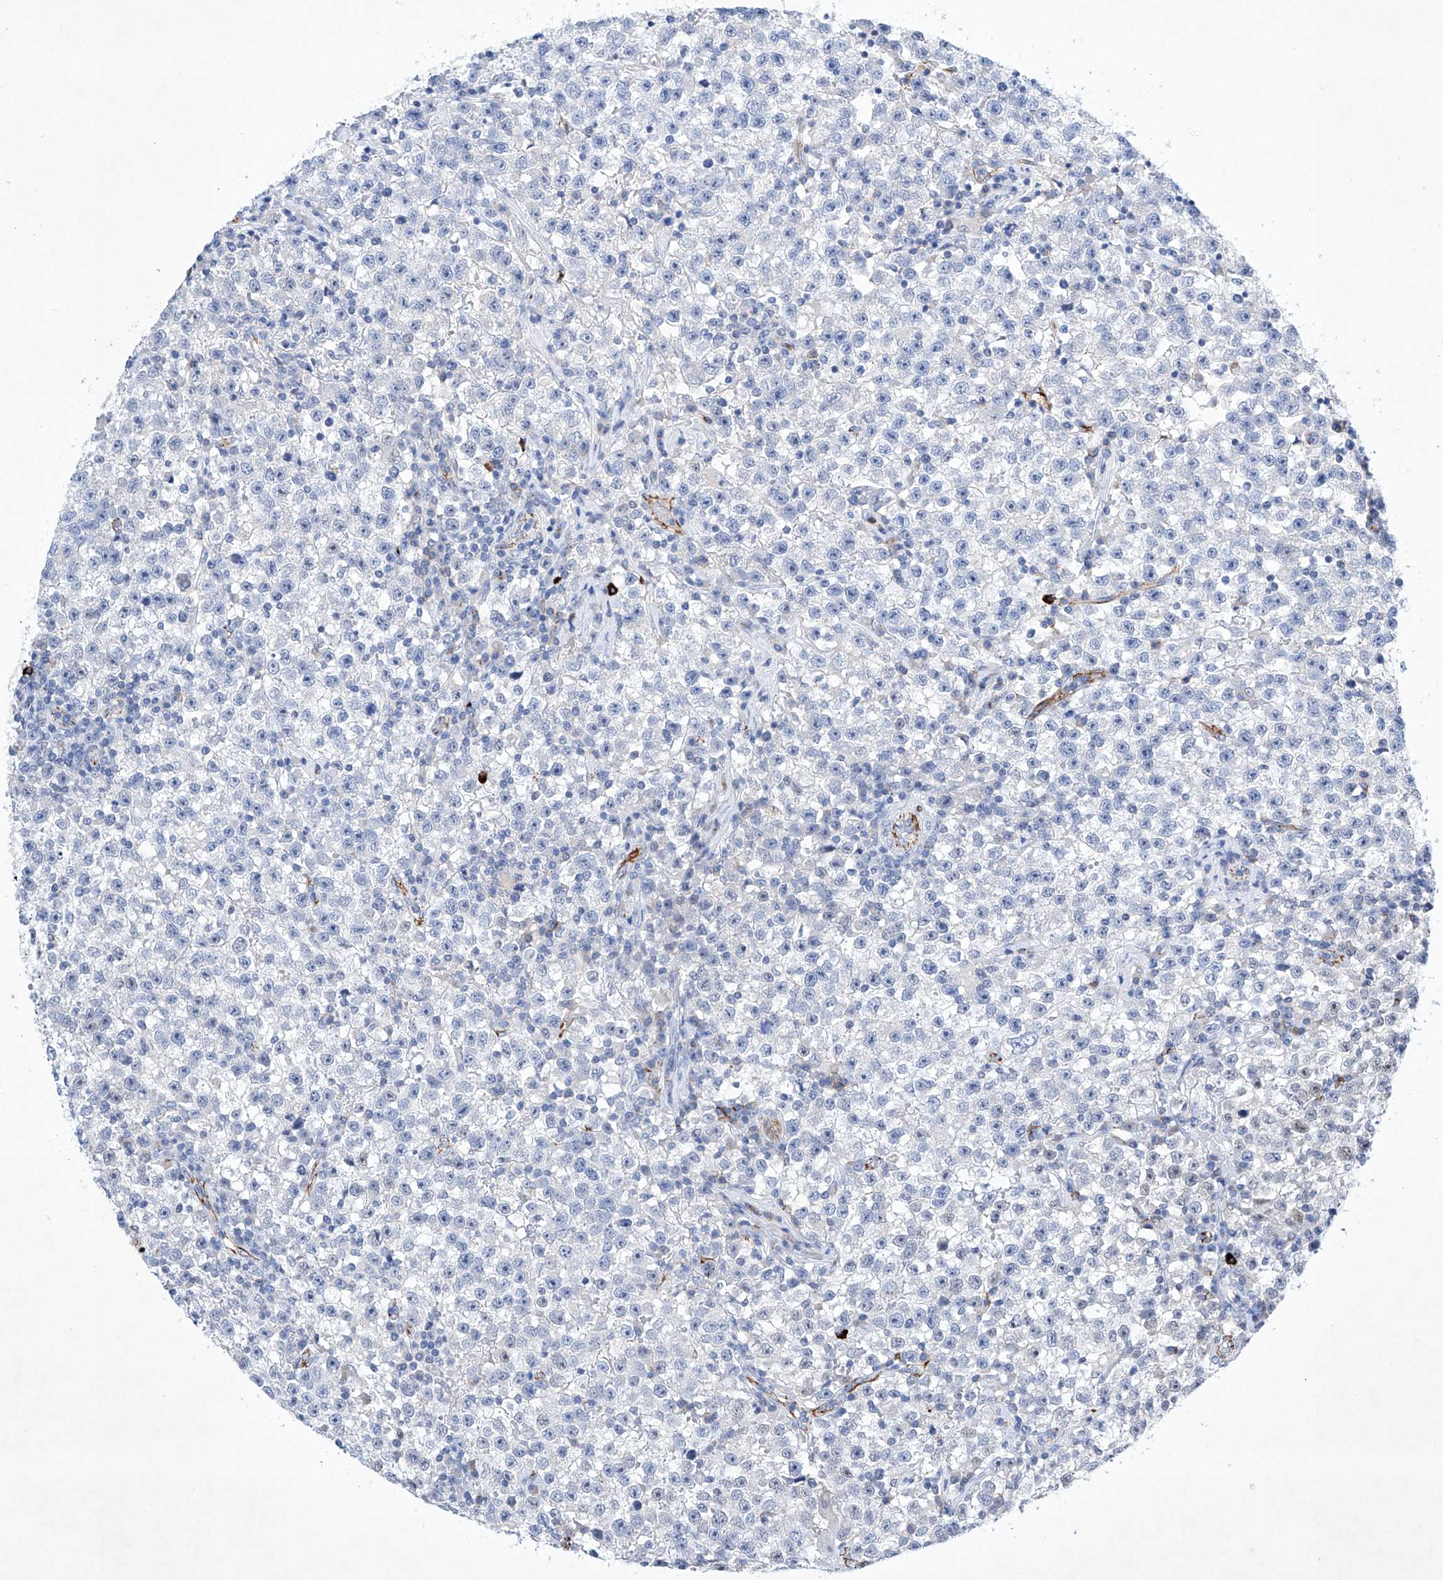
{"staining": {"intensity": "negative", "quantity": "none", "location": "none"}, "tissue": "testis cancer", "cell_type": "Tumor cells", "image_type": "cancer", "snomed": [{"axis": "morphology", "description": "Seminoma, NOS"}, {"axis": "topography", "description": "Testis"}], "caption": "High power microscopy micrograph of an IHC micrograph of testis cancer (seminoma), revealing no significant positivity in tumor cells. Brightfield microscopy of immunohistochemistry (IHC) stained with DAB (brown) and hematoxylin (blue), captured at high magnification.", "gene": "ETV7", "patient": {"sex": "male", "age": 22}}